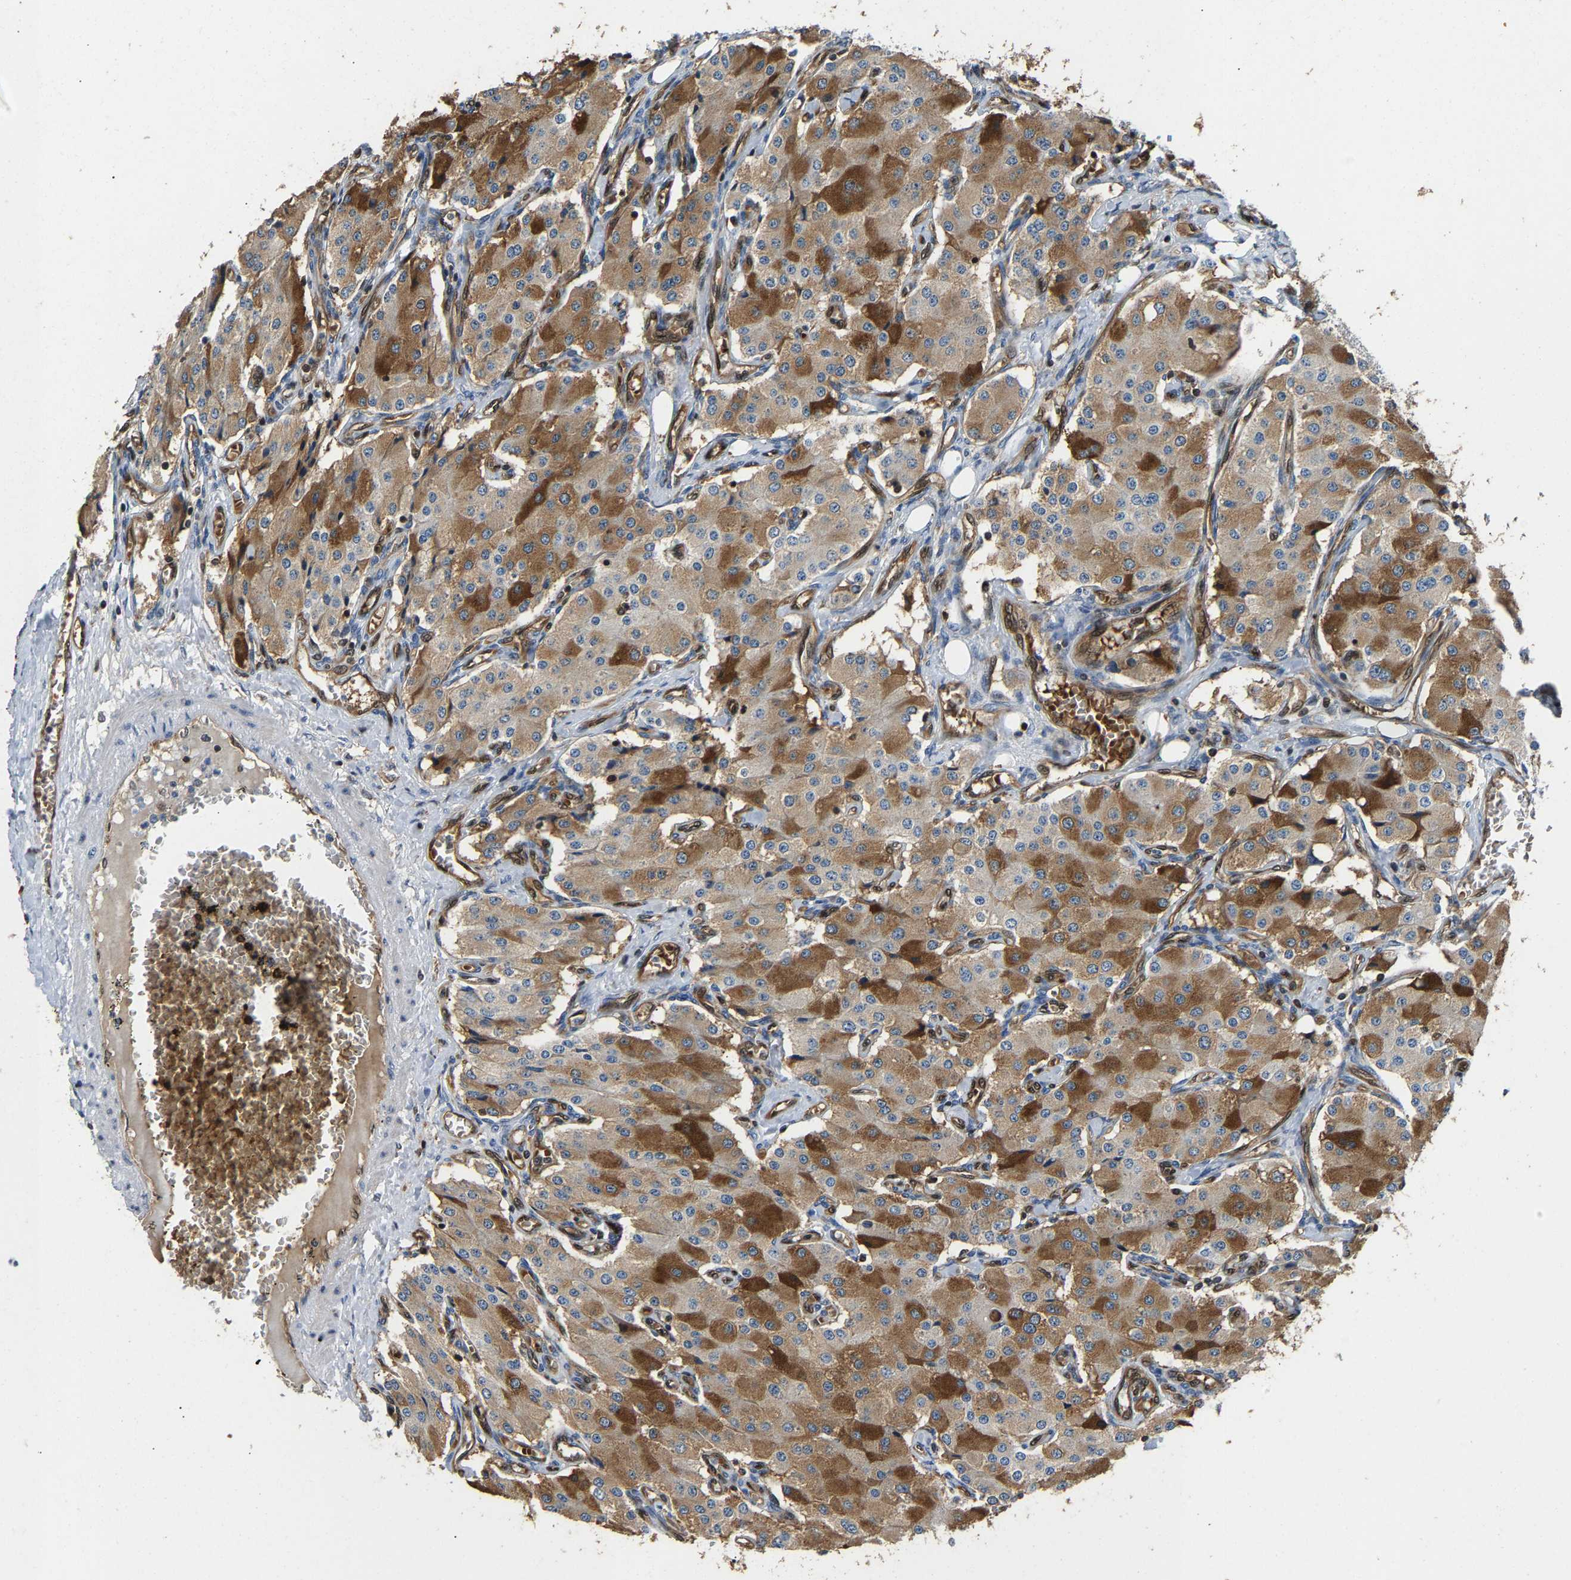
{"staining": {"intensity": "moderate", "quantity": "25%-75%", "location": "cytoplasmic/membranous"}, "tissue": "carcinoid", "cell_type": "Tumor cells", "image_type": "cancer", "snomed": [{"axis": "morphology", "description": "Carcinoid, malignant, NOS"}, {"axis": "topography", "description": "Colon"}], "caption": "A brown stain highlights moderate cytoplasmic/membranous expression of a protein in malignant carcinoid tumor cells. (Brightfield microscopy of DAB IHC at high magnification).", "gene": "GIMAP7", "patient": {"sex": "female", "age": 52}}